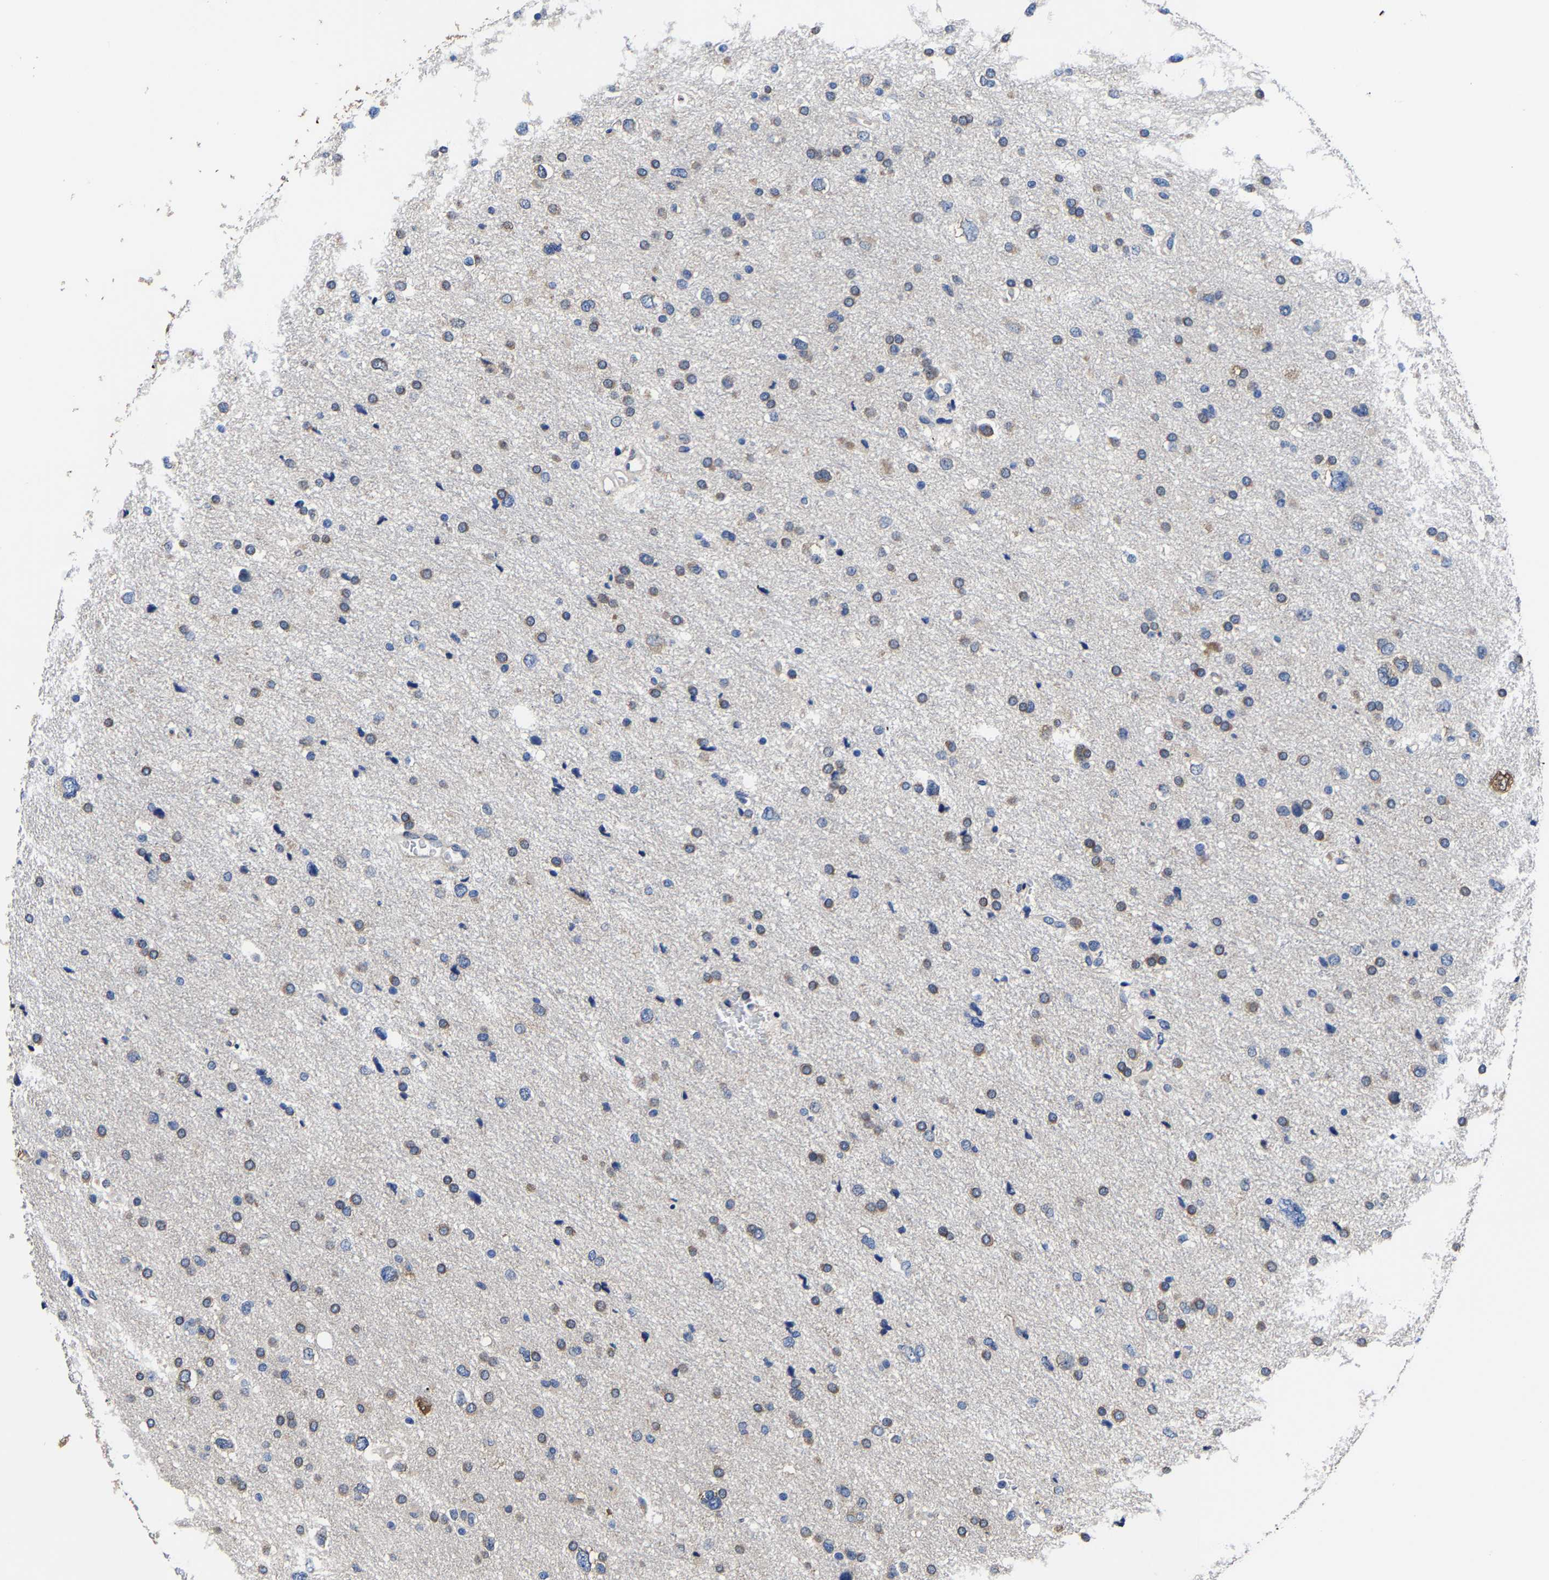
{"staining": {"intensity": "moderate", "quantity": ">75%", "location": "cytoplasmic/membranous"}, "tissue": "glioma", "cell_type": "Tumor cells", "image_type": "cancer", "snomed": [{"axis": "morphology", "description": "Glioma, malignant, Low grade"}, {"axis": "topography", "description": "Brain"}], "caption": "A high-resolution micrograph shows immunohistochemistry (IHC) staining of malignant glioma (low-grade), which displays moderate cytoplasmic/membranous staining in about >75% of tumor cells. (IHC, brightfield microscopy, high magnification).", "gene": "SRPK2", "patient": {"sex": "female", "age": 37}}